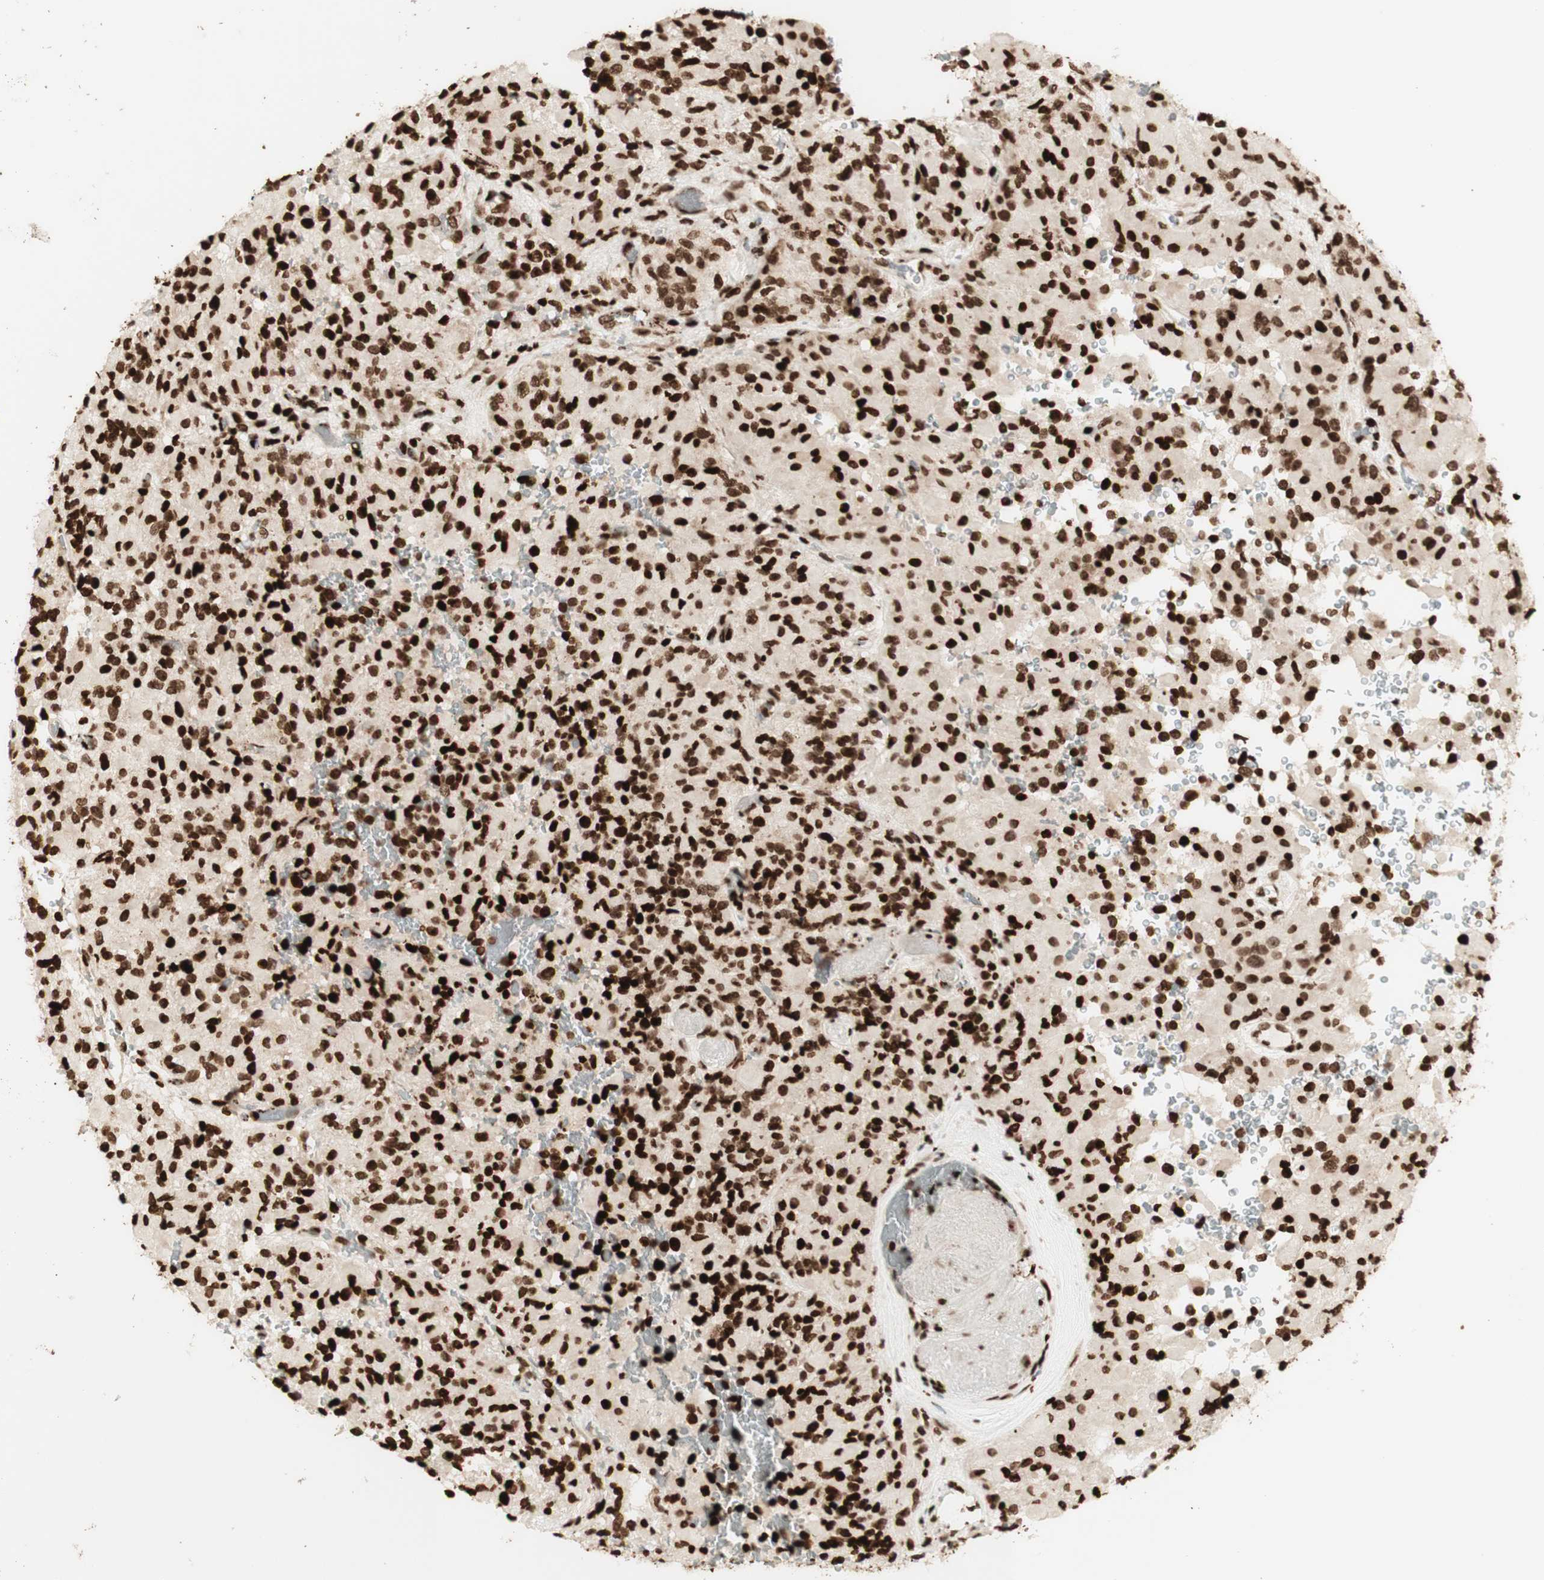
{"staining": {"intensity": "strong", "quantity": ">75%", "location": "nuclear"}, "tissue": "glioma", "cell_type": "Tumor cells", "image_type": "cancer", "snomed": [{"axis": "morphology", "description": "Glioma, malignant, High grade"}, {"axis": "topography", "description": "Brain"}], "caption": "DAB (3,3'-diaminobenzidine) immunohistochemical staining of human glioma exhibits strong nuclear protein staining in approximately >75% of tumor cells. Immunohistochemistry (ihc) stains the protein of interest in brown and the nuclei are stained blue.", "gene": "NCAPD2", "patient": {"sex": "male", "age": 71}}